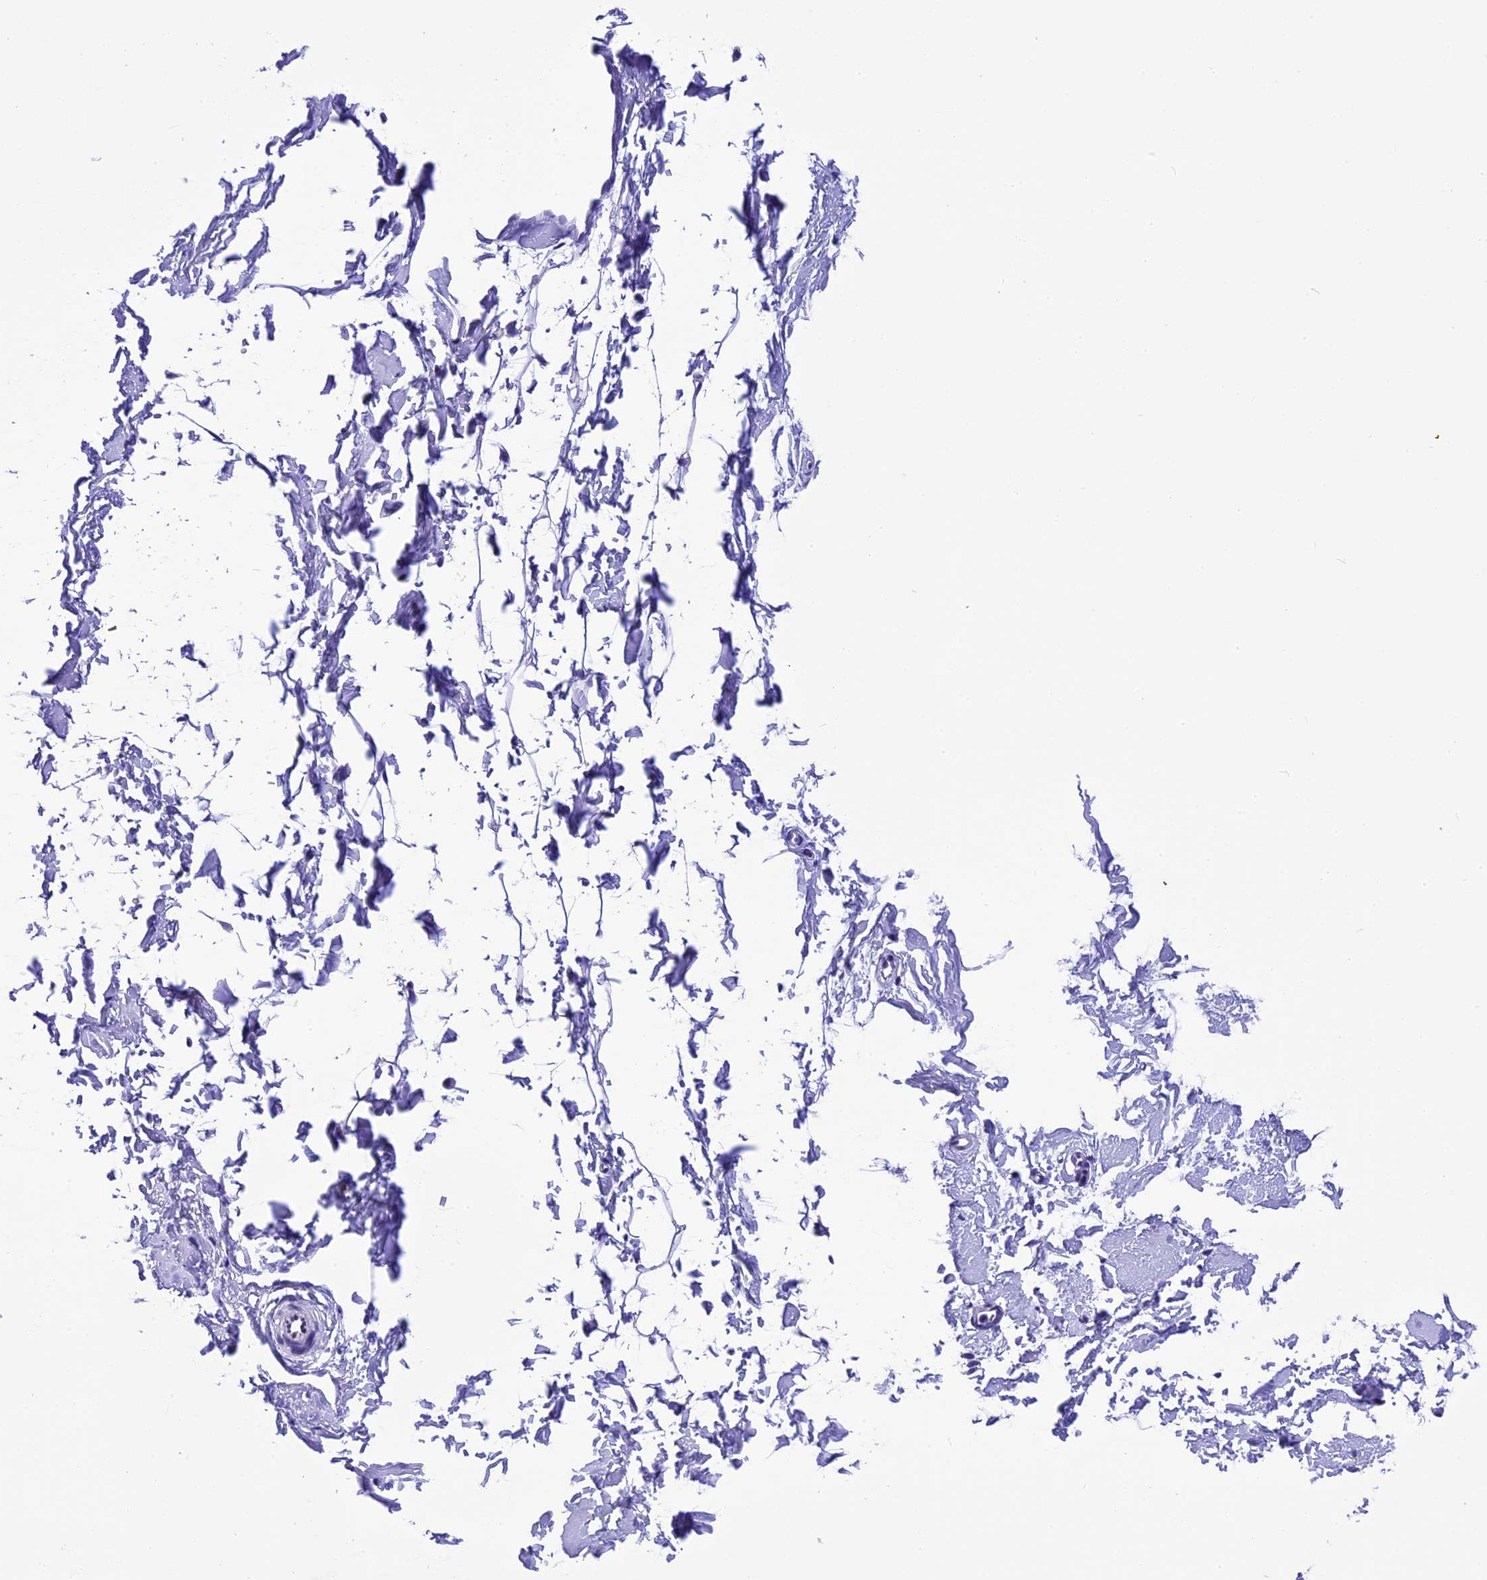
{"staining": {"intensity": "negative", "quantity": "none", "location": "none"}, "tissue": "adipose tissue", "cell_type": "Adipocytes", "image_type": "normal", "snomed": [{"axis": "morphology", "description": "Normal tissue, NOS"}, {"axis": "topography", "description": "Breast"}], "caption": "Immunohistochemical staining of normal adipose tissue exhibits no significant positivity in adipocytes. The staining is performed using DAB (3,3'-diaminobenzidine) brown chromogen with nuclei counter-stained in using hematoxylin.", "gene": "METTL25", "patient": {"sex": "female", "age": 23}}